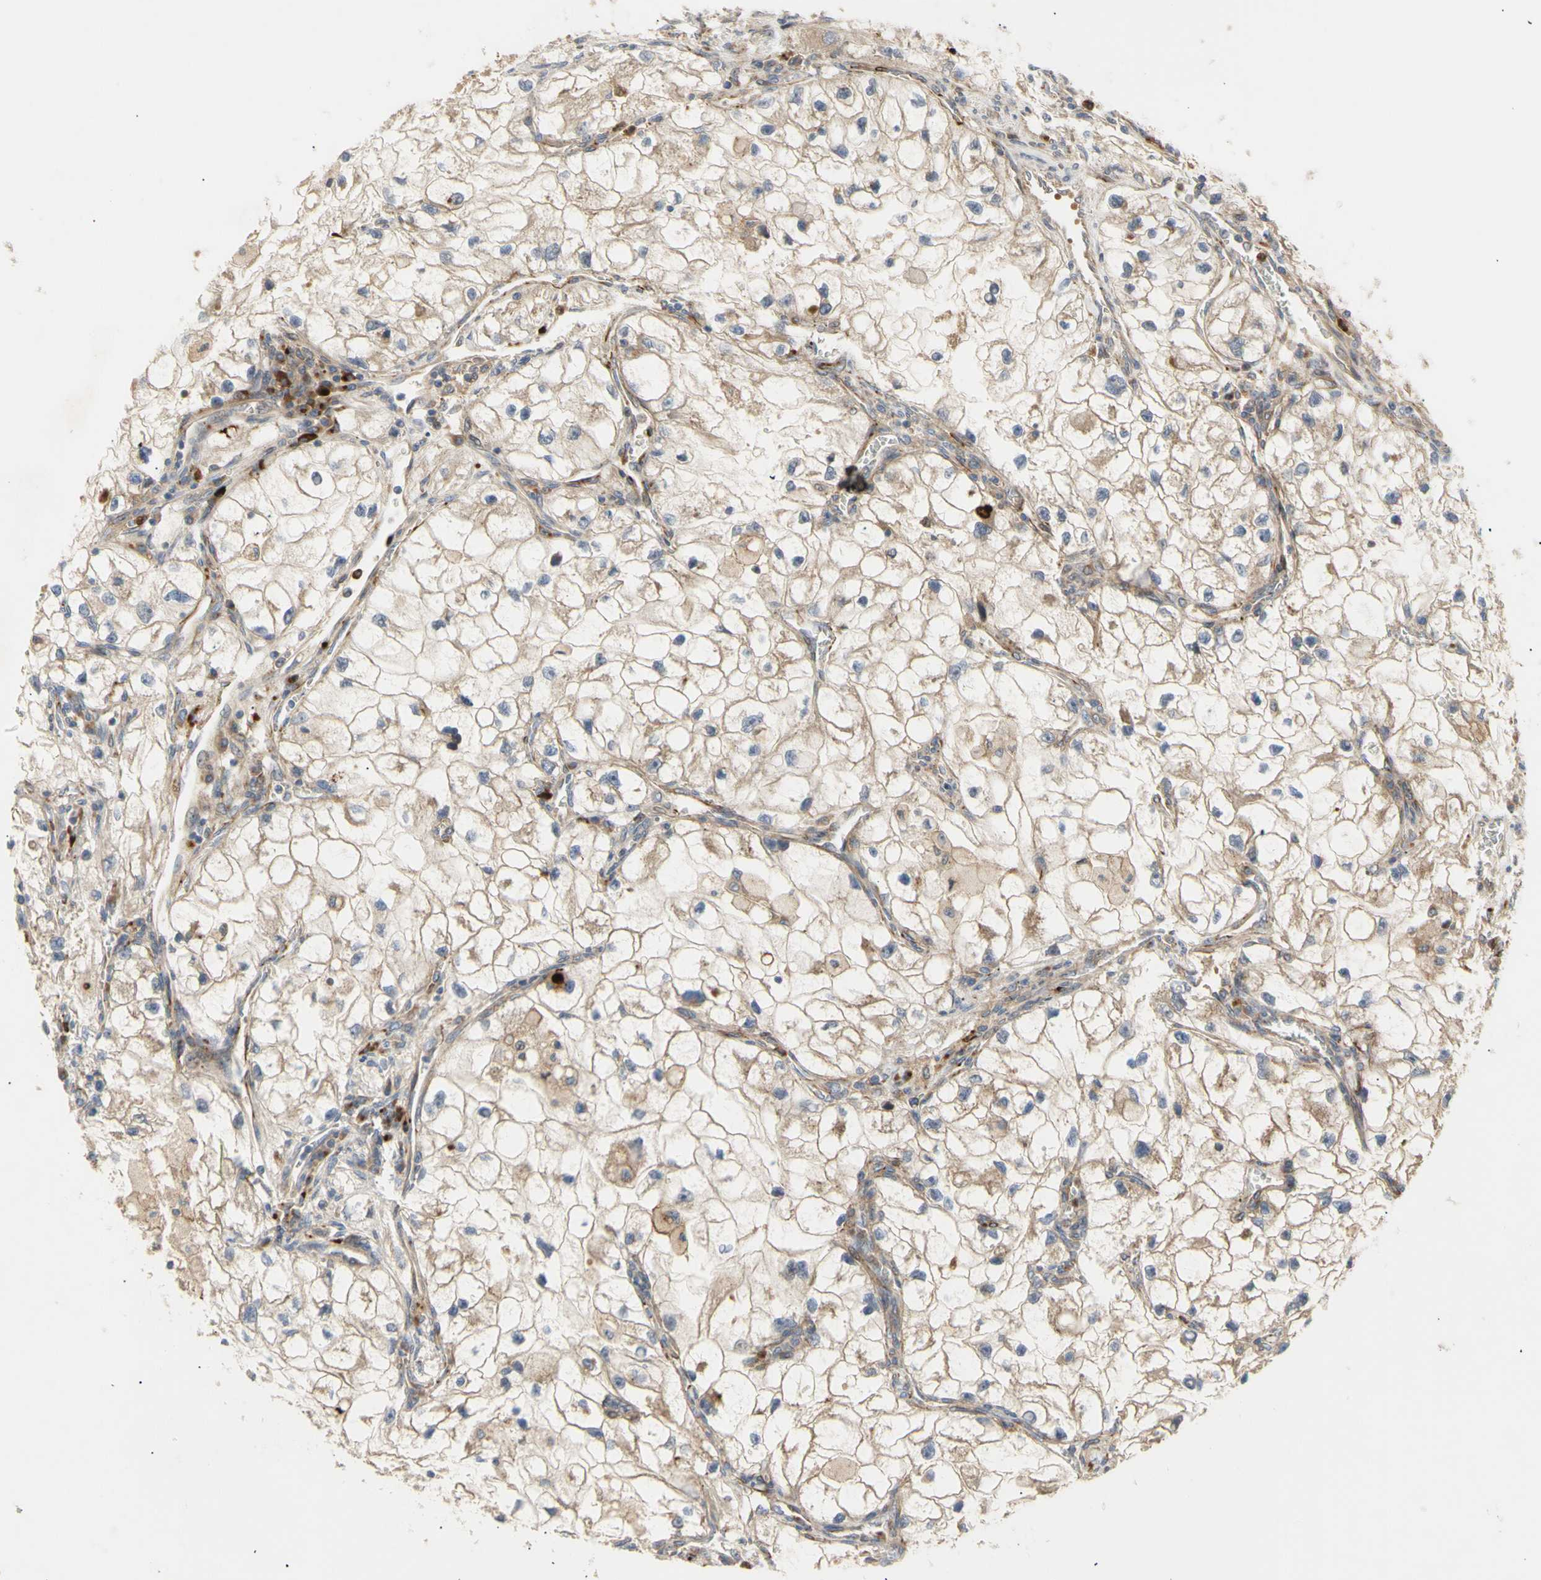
{"staining": {"intensity": "weak", "quantity": ">75%", "location": "cytoplasmic/membranous"}, "tissue": "renal cancer", "cell_type": "Tumor cells", "image_type": "cancer", "snomed": [{"axis": "morphology", "description": "Adenocarcinoma, NOS"}, {"axis": "topography", "description": "Kidney"}], "caption": "A low amount of weak cytoplasmic/membranous expression is identified in about >75% of tumor cells in renal cancer tissue.", "gene": "TUBG2", "patient": {"sex": "female", "age": 70}}